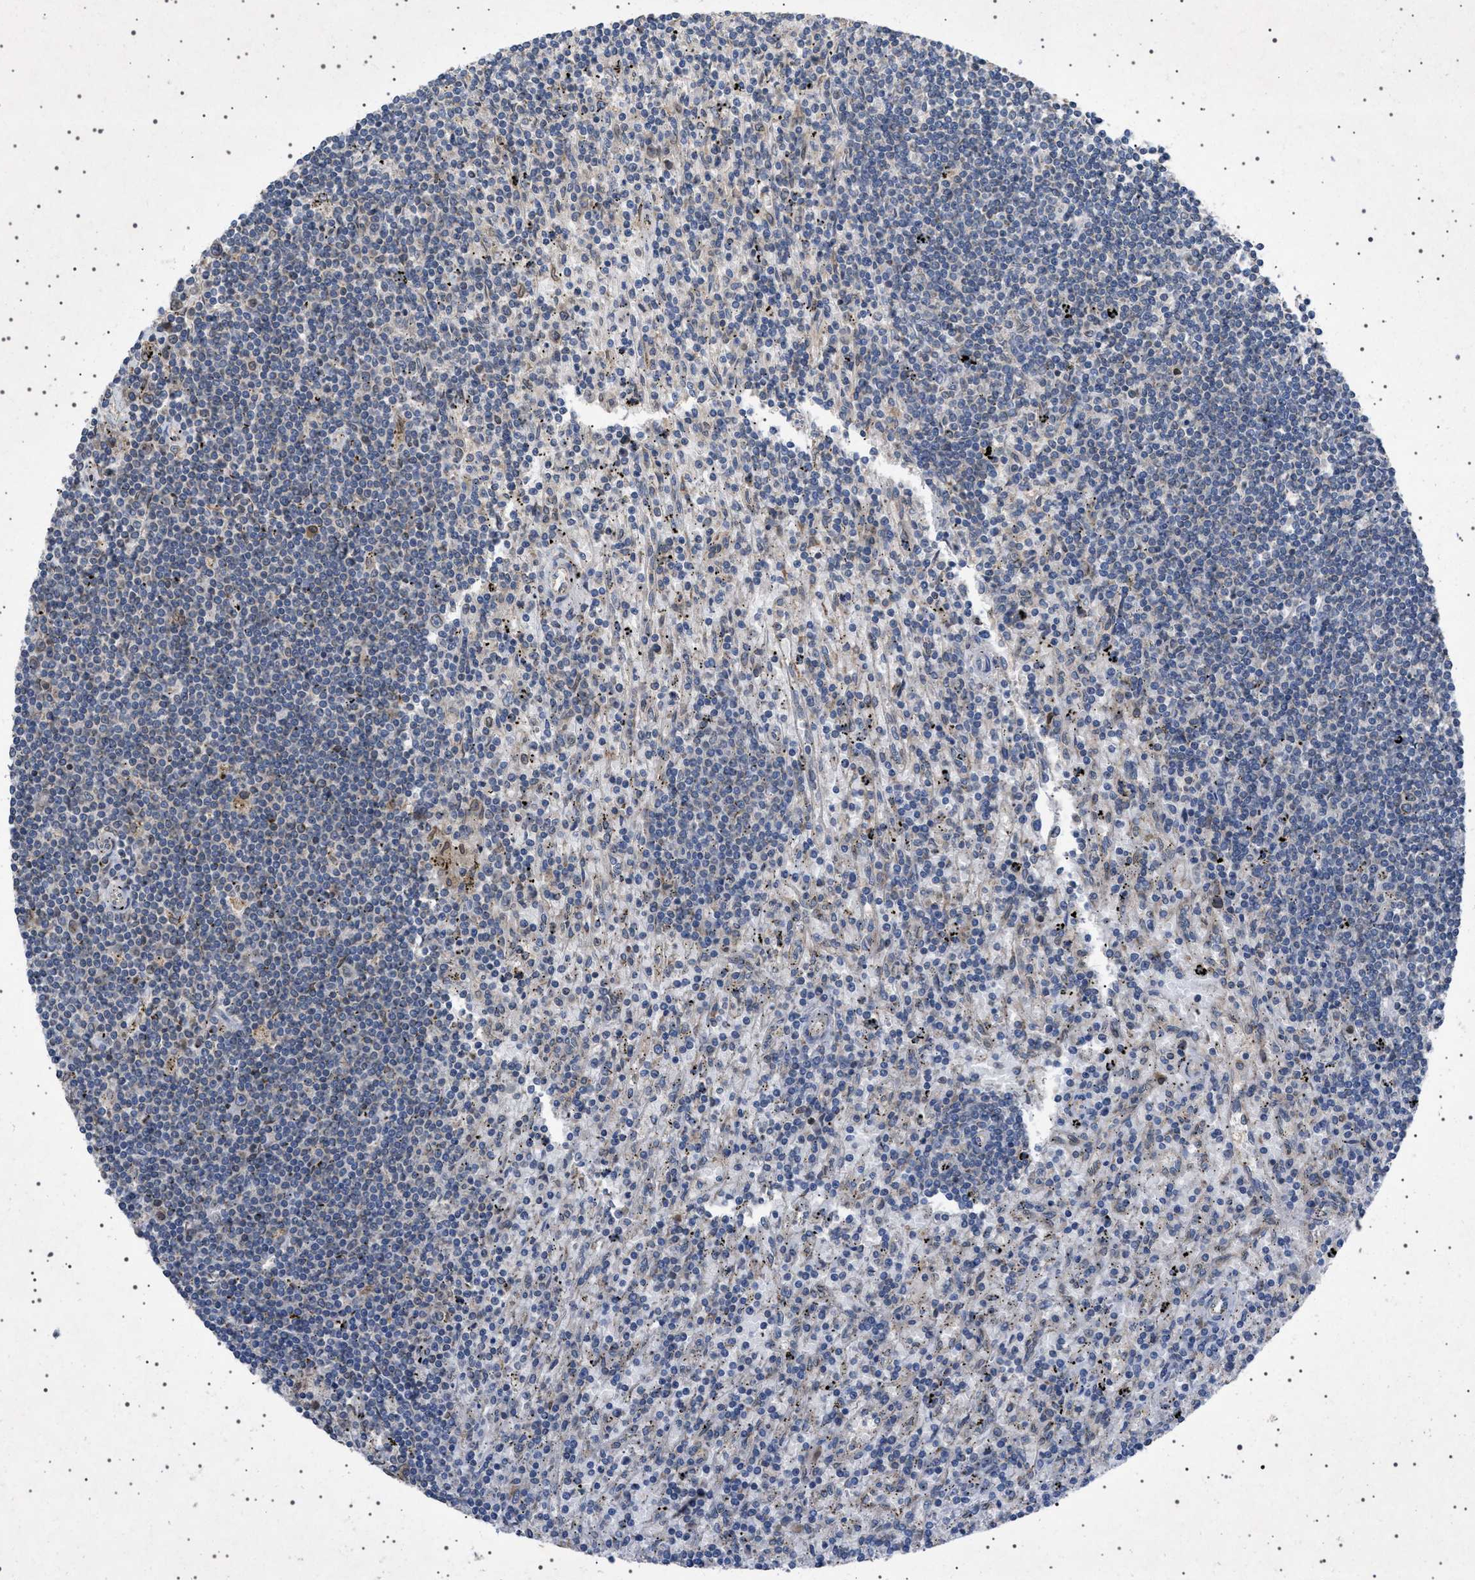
{"staining": {"intensity": "weak", "quantity": "<25%", "location": "cytoplasmic/membranous"}, "tissue": "lymphoma", "cell_type": "Tumor cells", "image_type": "cancer", "snomed": [{"axis": "morphology", "description": "Malignant lymphoma, non-Hodgkin's type, Low grade"}, {"axis": "topography", "description": "Spleen"}], "caption": "High power microscopy photomicrograph of an immunohistochemistry micrograph of low-grade malignant lymphoma, non-Hodgkin's type, revealing no significant positivity in tumor cells. (DAB immunohistochemistry (IHC), high magnification).", "gene": "NUP93", "patient": {"sex": "male", "age": 76}}